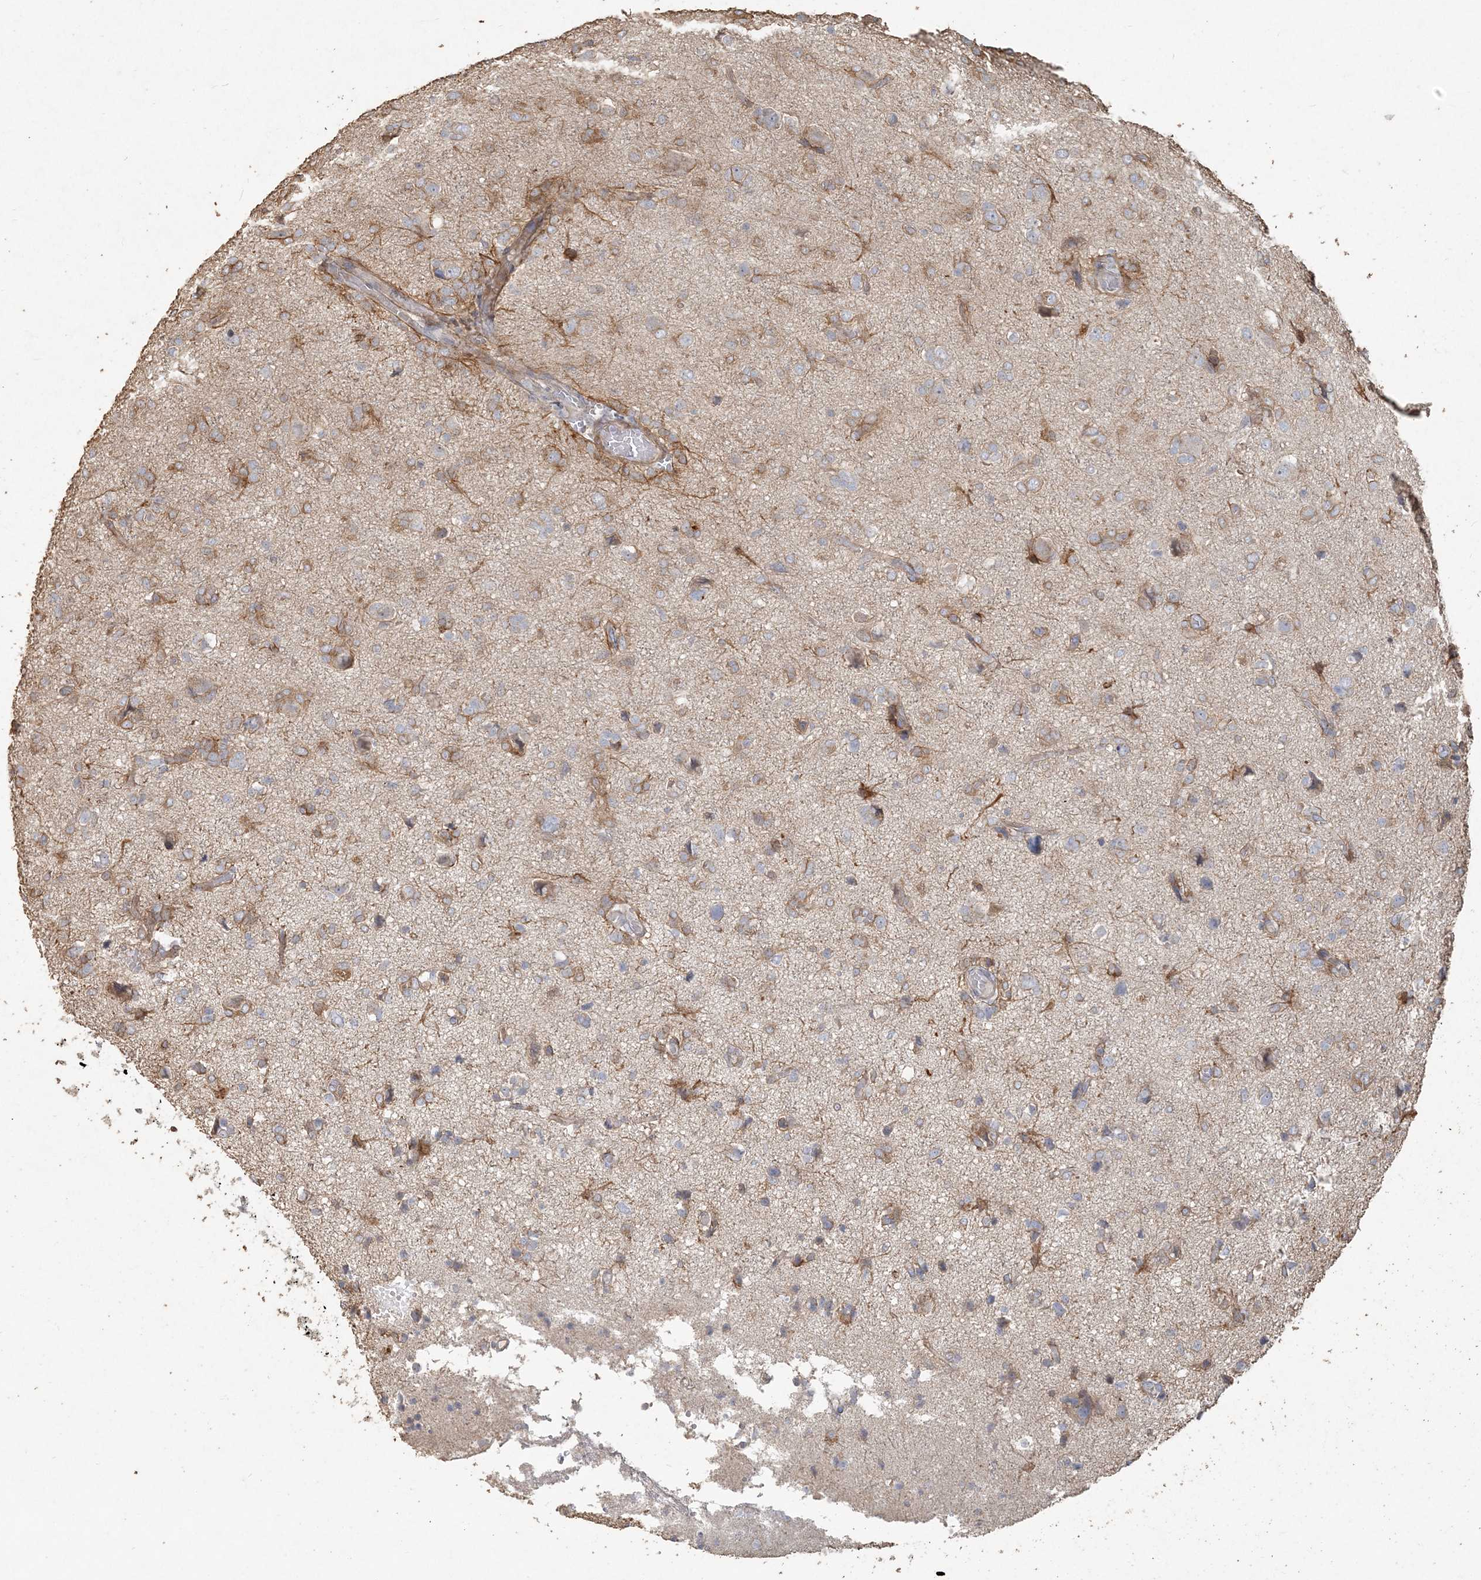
{"staining": {"intensity": "weak", "quantity": "25%-75%", "location": "cytoplasmic/membranous"}, "tissue": "glioma", "cell_type": "Tumor cells", "image_type": "cancer", "snomed": [{"axis": "morphology", "description": "Glioma, malignant, High grade"}, {"axis": "topography", "description": "Brain"}], "caption": "Human glioma stained with a brown dye shows weak cytoplasmic/membranous positive positivity in about 25%-75% of tumor cells.", "gene": "RNF145", "patient": {"sex": "female", "age": 59}}